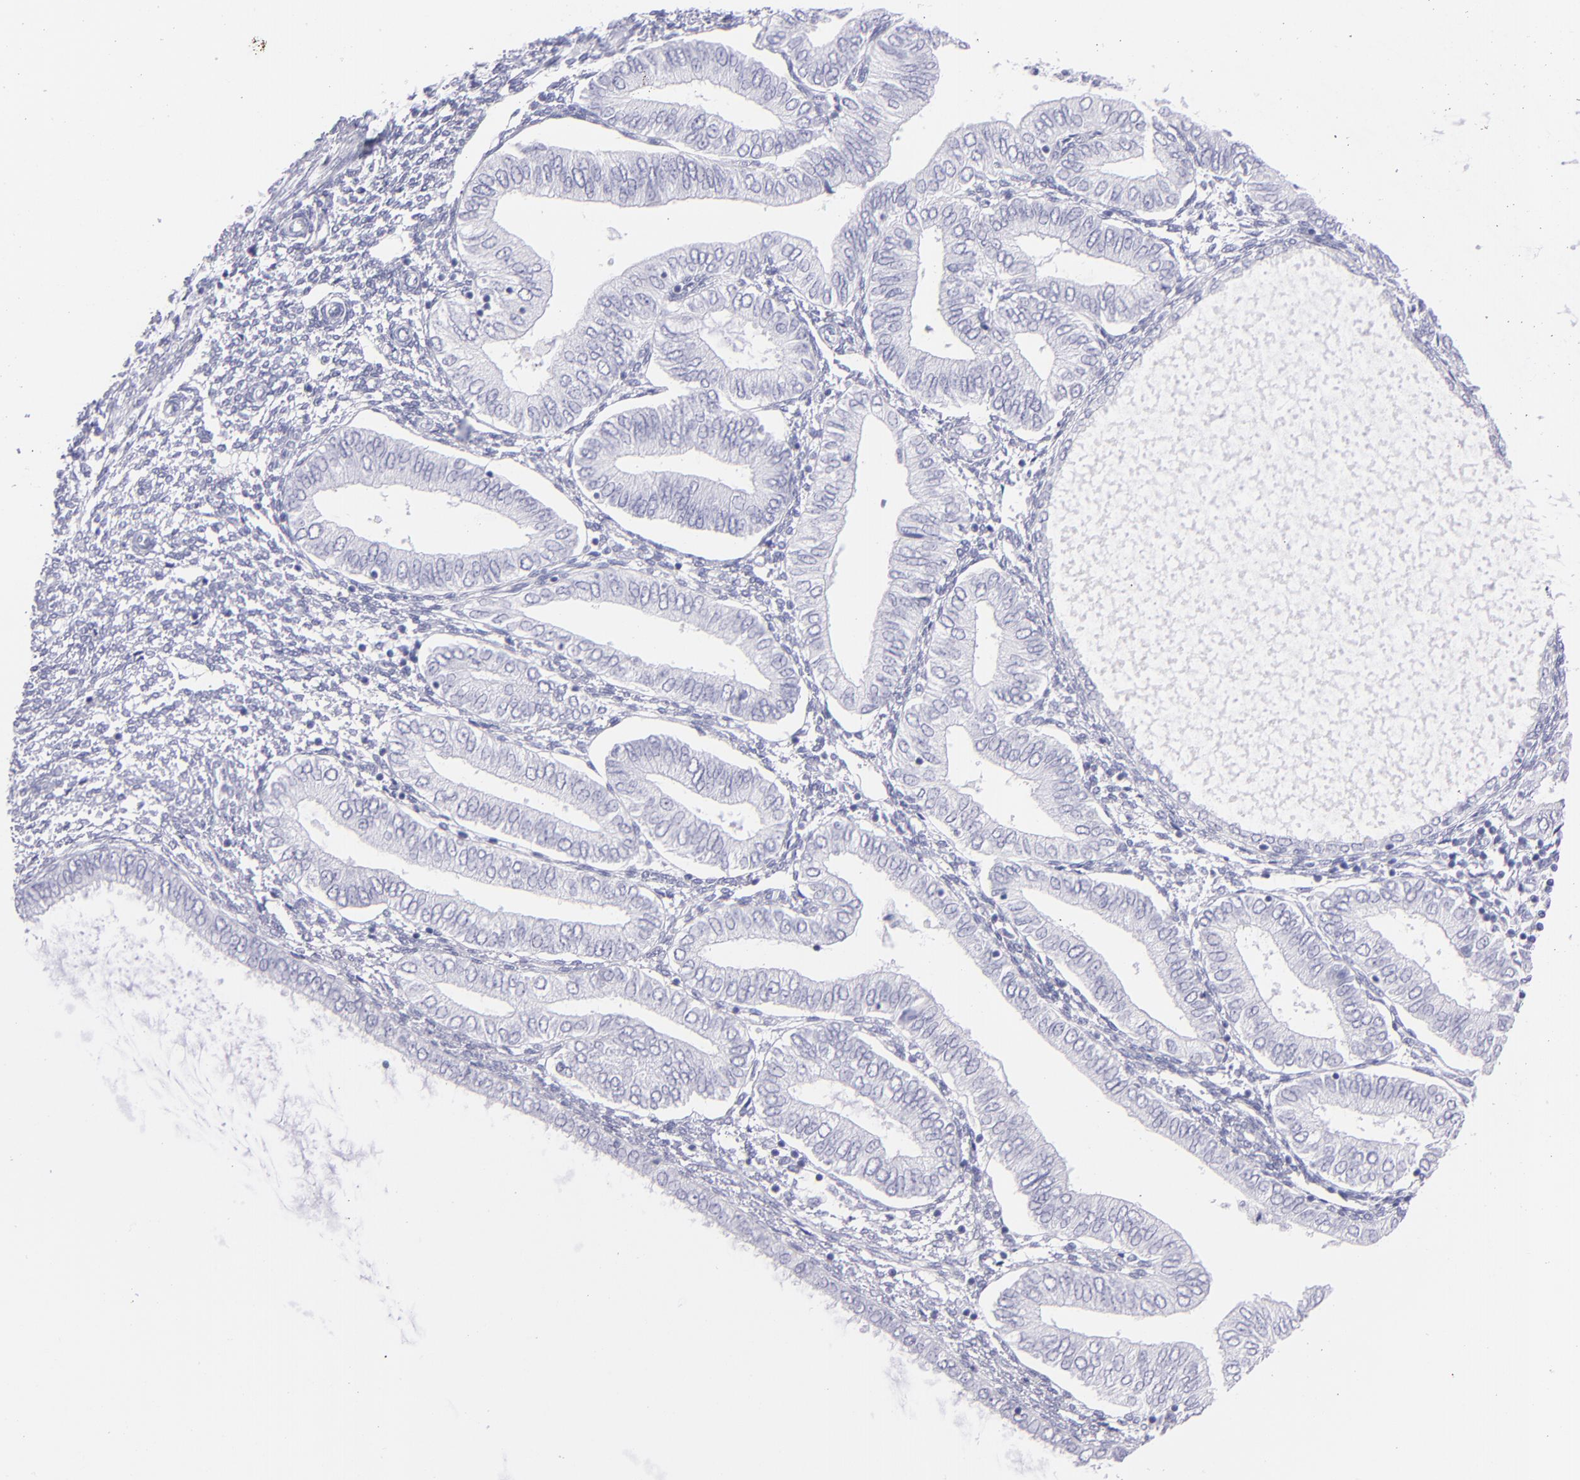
{"staining": {"intensity": "negative", "quantity": "none", "location": "none"}, "tissue": "endometrial cancer", "cell_type": "Tumor cells", "image_type": "cancer", "snomed": [{"axis": "morphology", "description": "Adenocarcinoma, NOS"}, {"axis": "topography", "description": "Endometrium"}], "caption": "Tumor cells are negative for protein expression in human adenocarcinoma (endometrial).", "gene": "PRPH", "patient": {"sex": "female", "age": 51}}